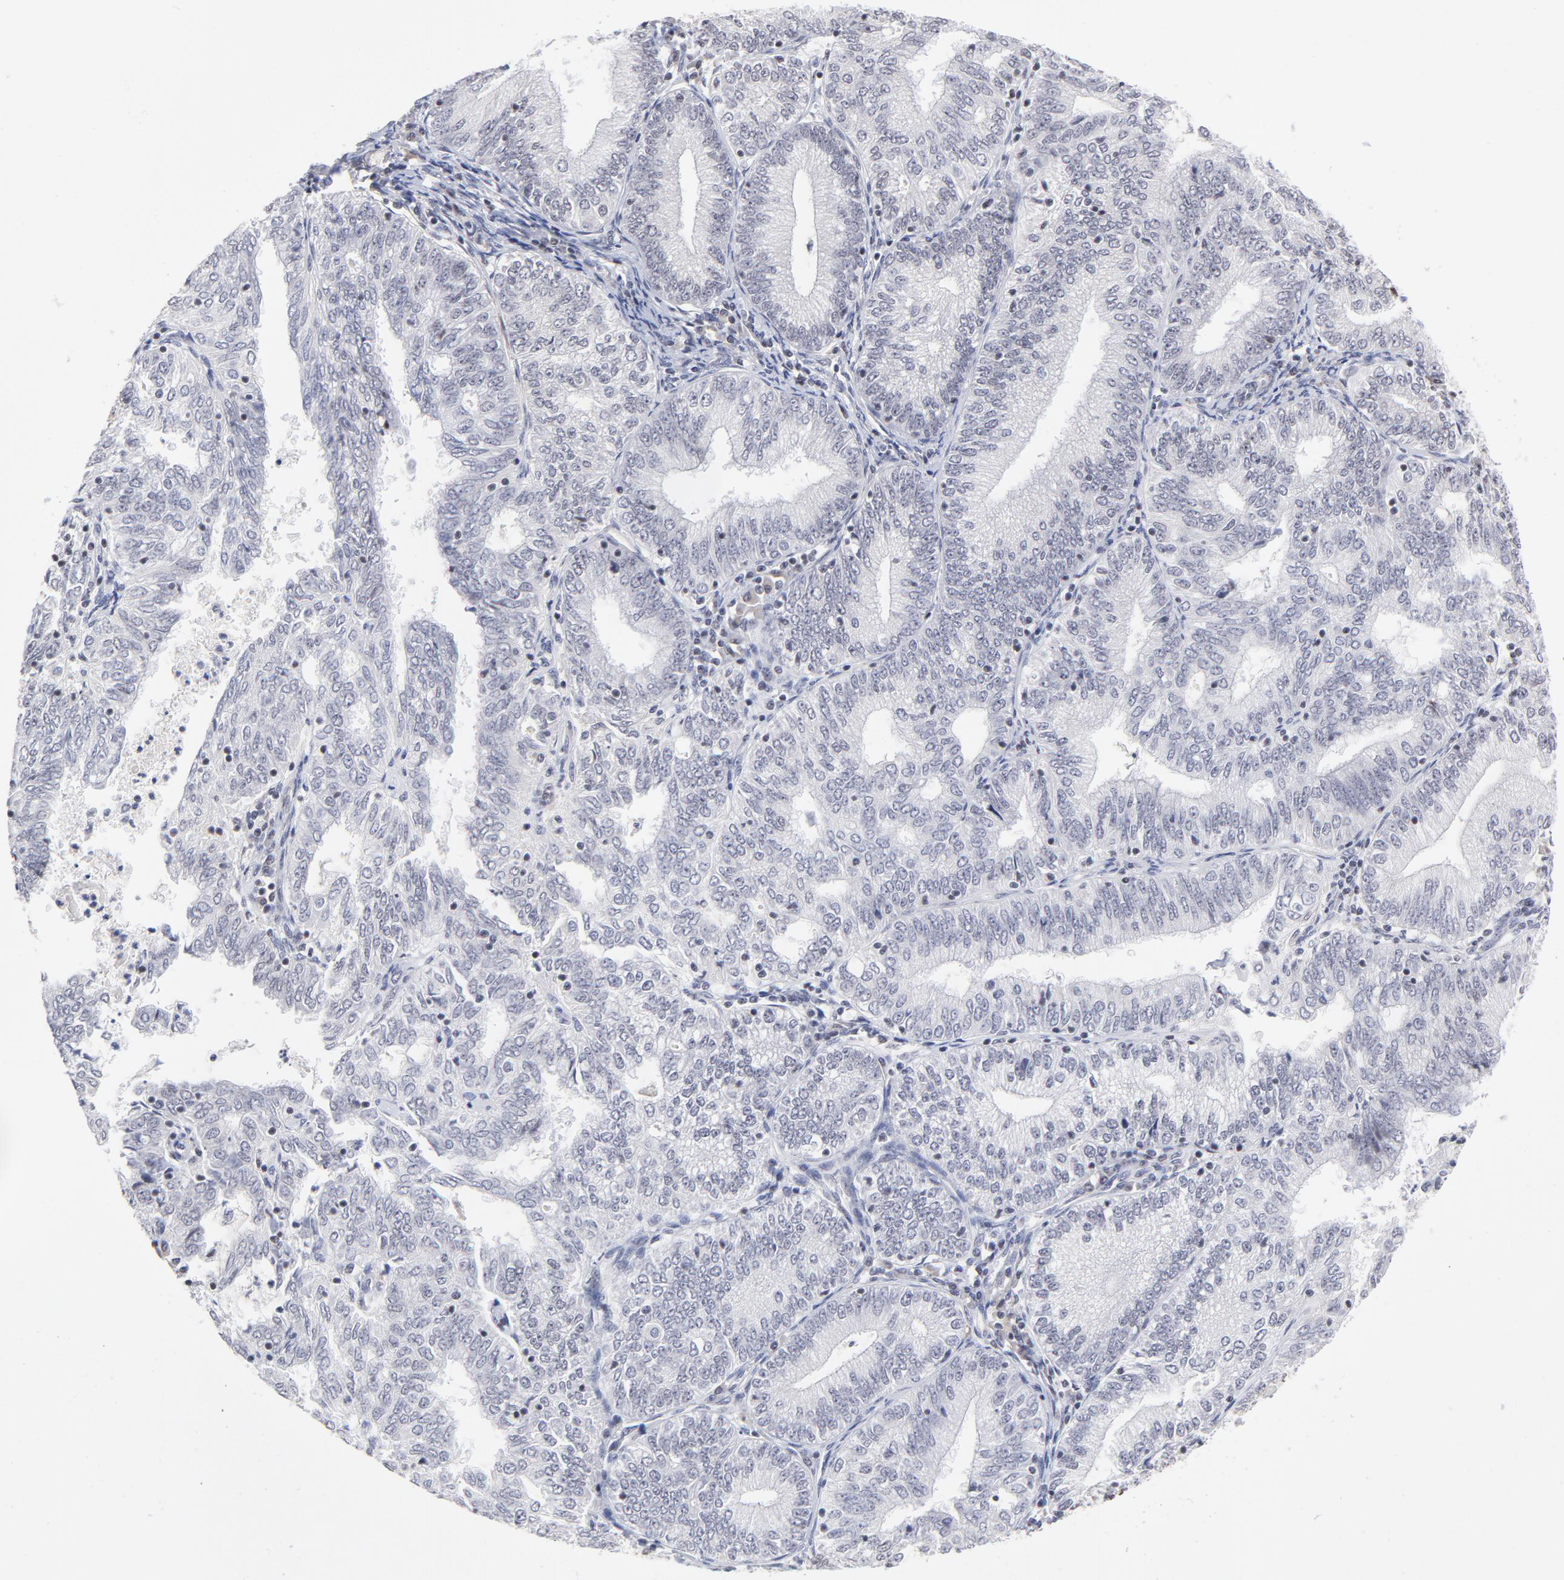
{"staining": {"intensity": "negative", "quantity": "none", "location": "none"}, "tissue": "endometrial cancer", "cell_type": "Tumor cells", "image_type": "cancer", "snomed": [{"axis": "morphology", "description": "Adenocarcinoma, NOS"}, {"axis": "topography", "description": "Endometrium"}], "caption": "DAB (3,3'-diaminobenzidine) immunohistochemical staining of adenocarcinoma (endometrial) displays no significant positivity in tumor cells.", "gene": "CTCF", "patient": {"sex": "female", "age": 69}}